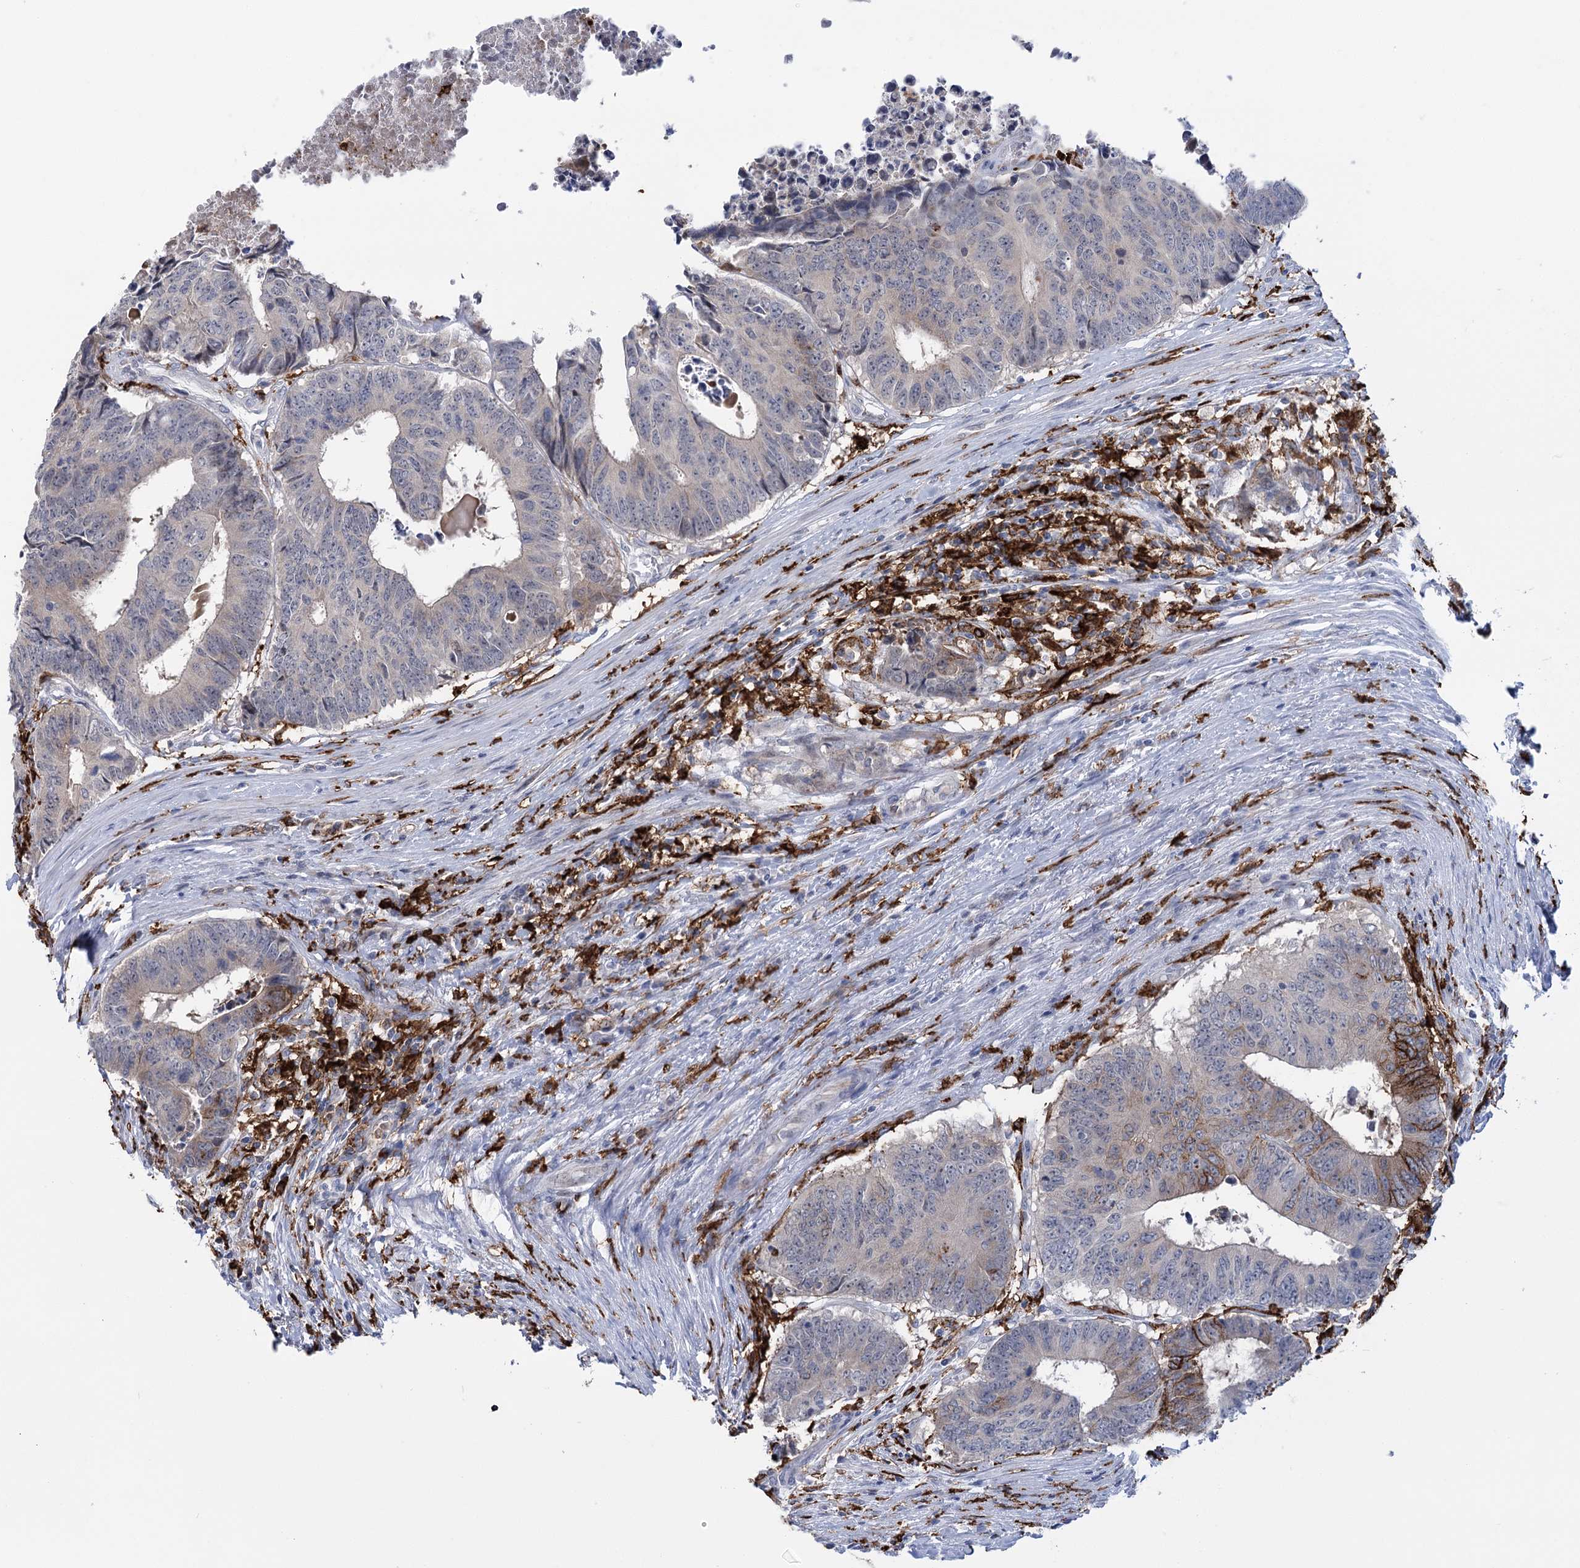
{"staining": {"intensity": "moderate", "quantity": "<25%", "location": "cytoplasmic/membranous"}, "tissue": "colorectal cancer", "cell_type": "Tumor cells", "image_type": "cancer", "snomed": [{"axis": "morphology", "description": "Adenocarcinoma, NOS"}, {"axis": "topography", "description": "Rectum"}], "caption": "The image demonstrates immunohistochemical staining of colorectal cancer (adenocarcinoma). There is moderate cytoplasmic/membranous positivity is identified in about <25% of tumor cells. (DAB (3,3'-diaminobenzidine) IHC with brightfield microscopy, high magnification).", "gene": "PIWIL4", "patient": {"sex": "male", "age": 84}}